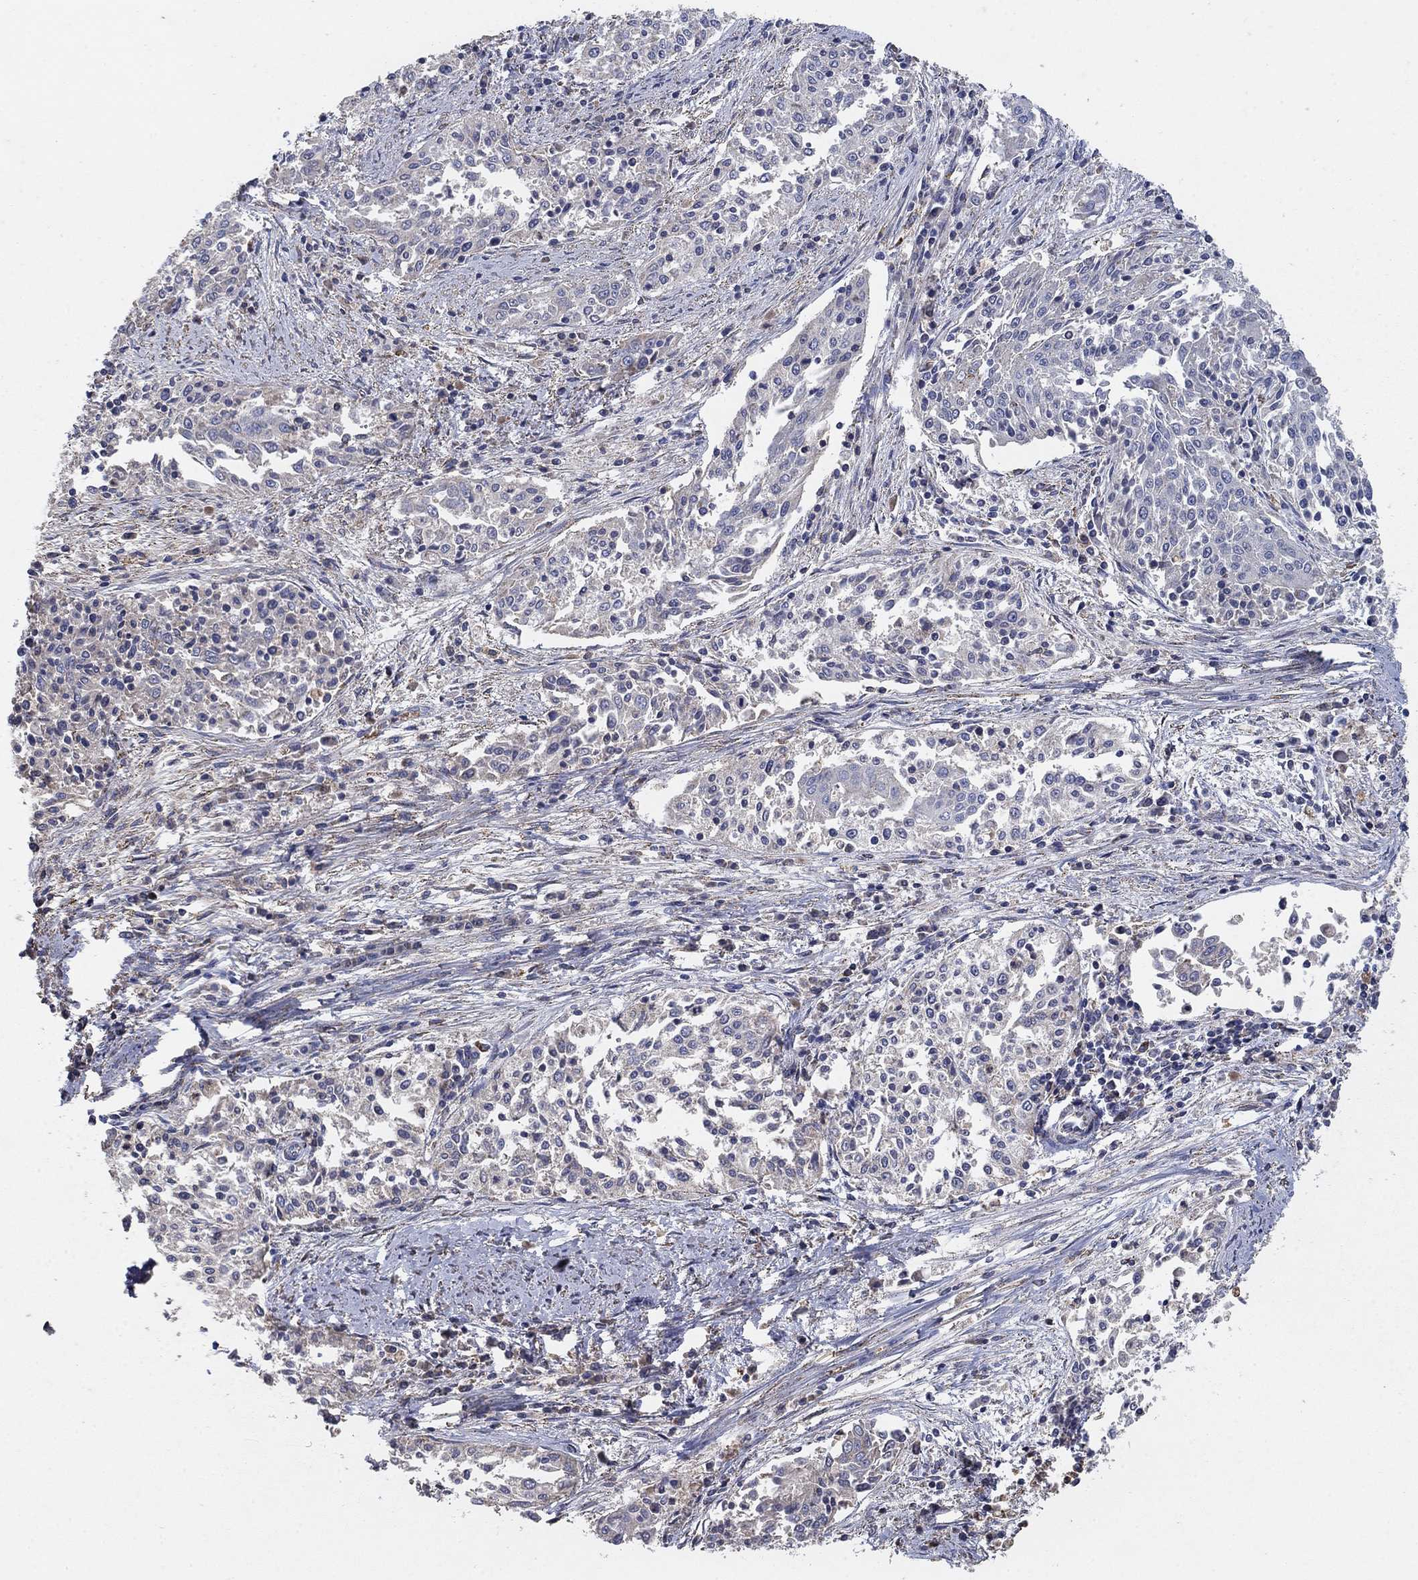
{"staining": {"intensity": "negative", "quantity": "none", "location": "none"}, "tissue": "cervical cancer", "cell_type": "Tumor cells", "image_type": "cancer", "snomed": [{"axis": "morphology", "description": "Squamous cell carcinoma, NOS"}, {"axis": "topography", "description": "Cervix"}], "caption": "This is an IHC image of human cervical squamous cell carcinoma. There is no staining in tumor cells.", "gene": "PNPLA2", "patient": {"sex": "female", "age": 41}}